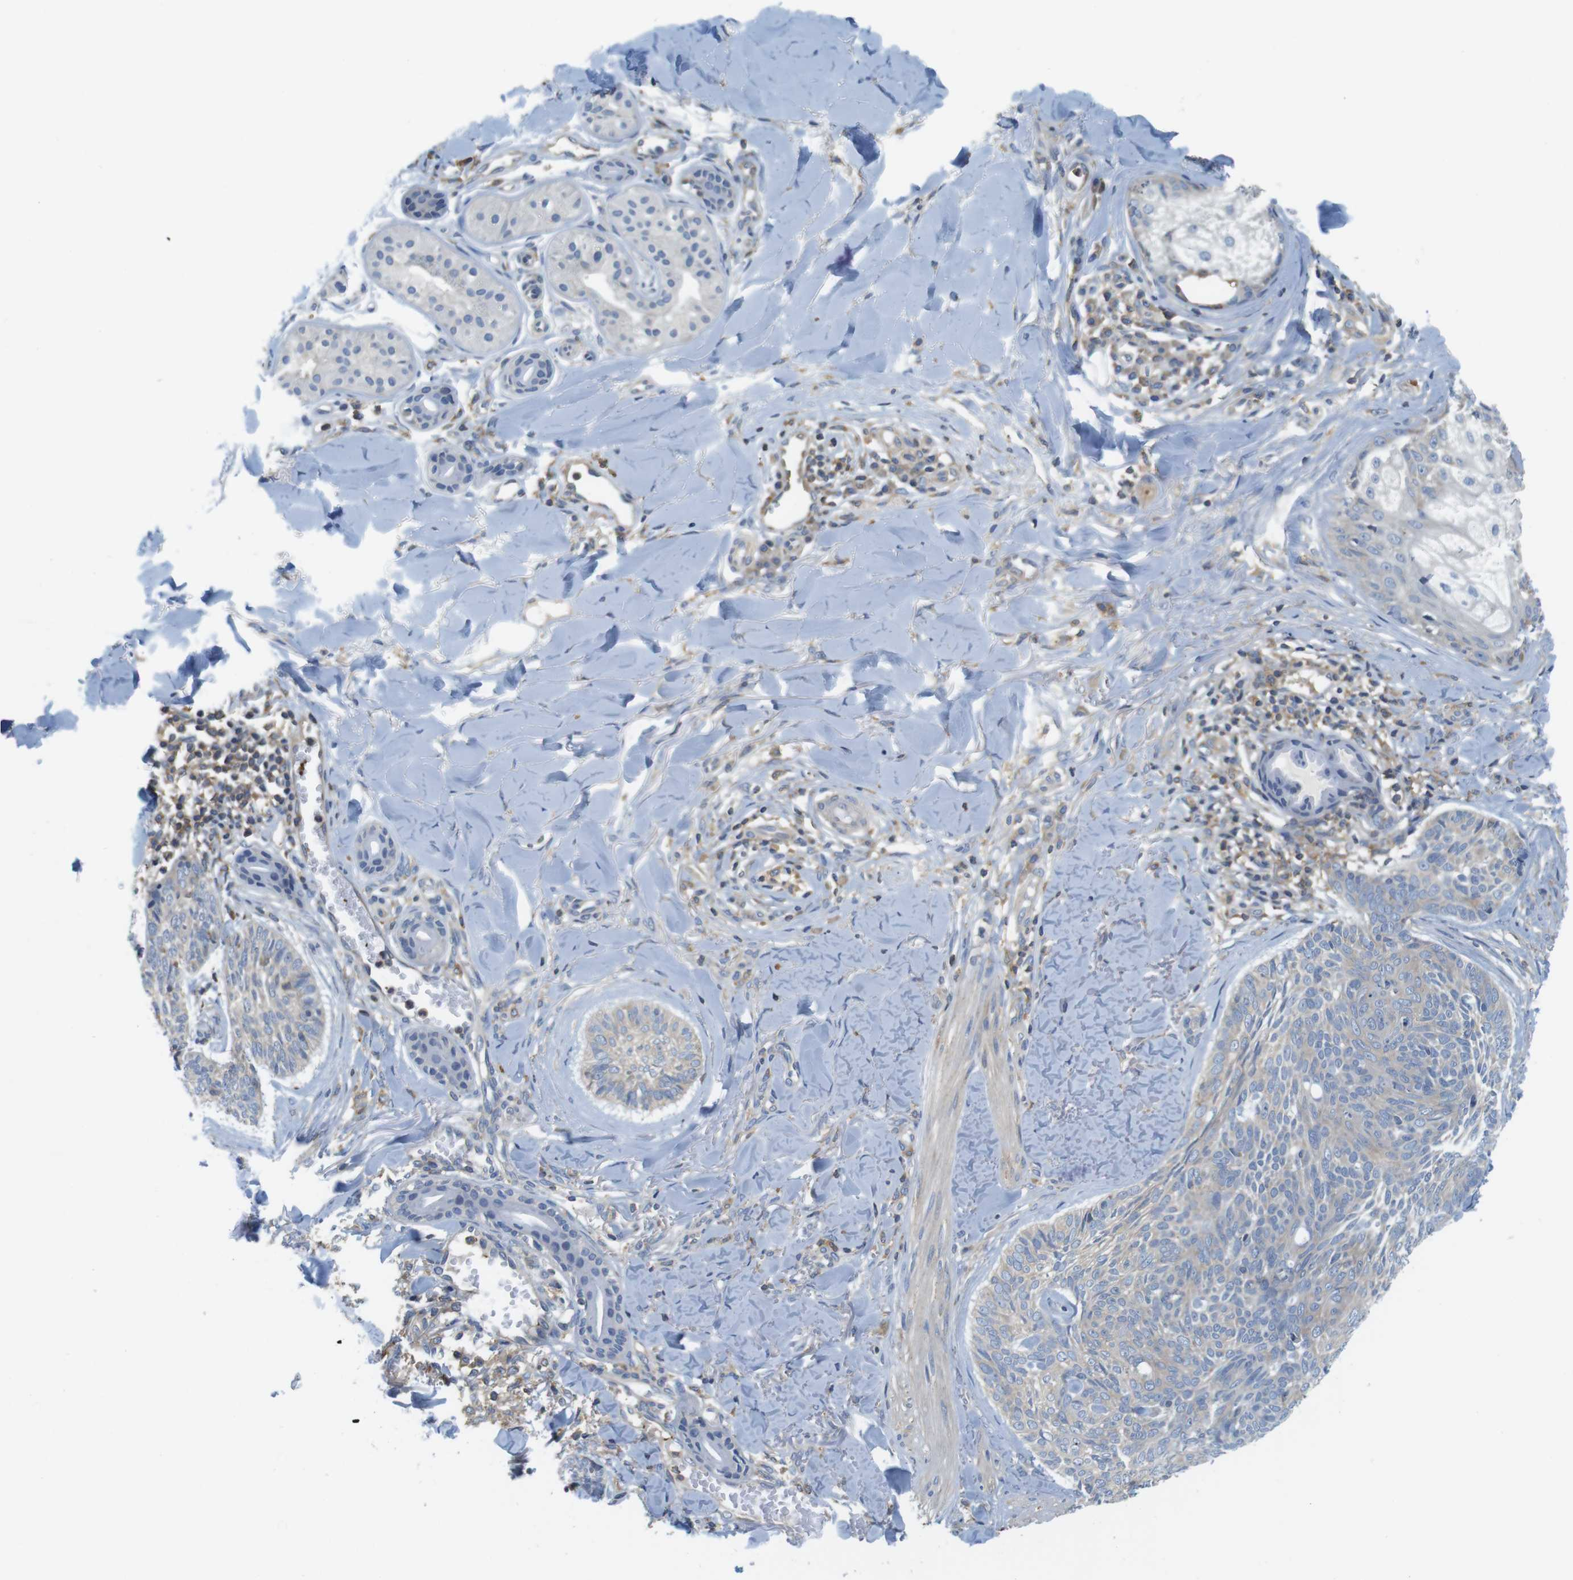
{"staining": {"intensity": "negative", "quantity": "none", "location": "none"}, "tissue": "skin cancer", "cell_type": "Tumor cells", "image_type": "cancer", "snomed": [{"axis": "morphology", "description": "Basal cell carcinoma"}, {"axis": "topography", "description": "Skin"}], "caption": "An IHC photomicrograph of skin cancer is shown. There is no staining in tumor cells of skin cancer.", "gene": "HERPUD2", "patient": {"sex": "male", "age": 43}}